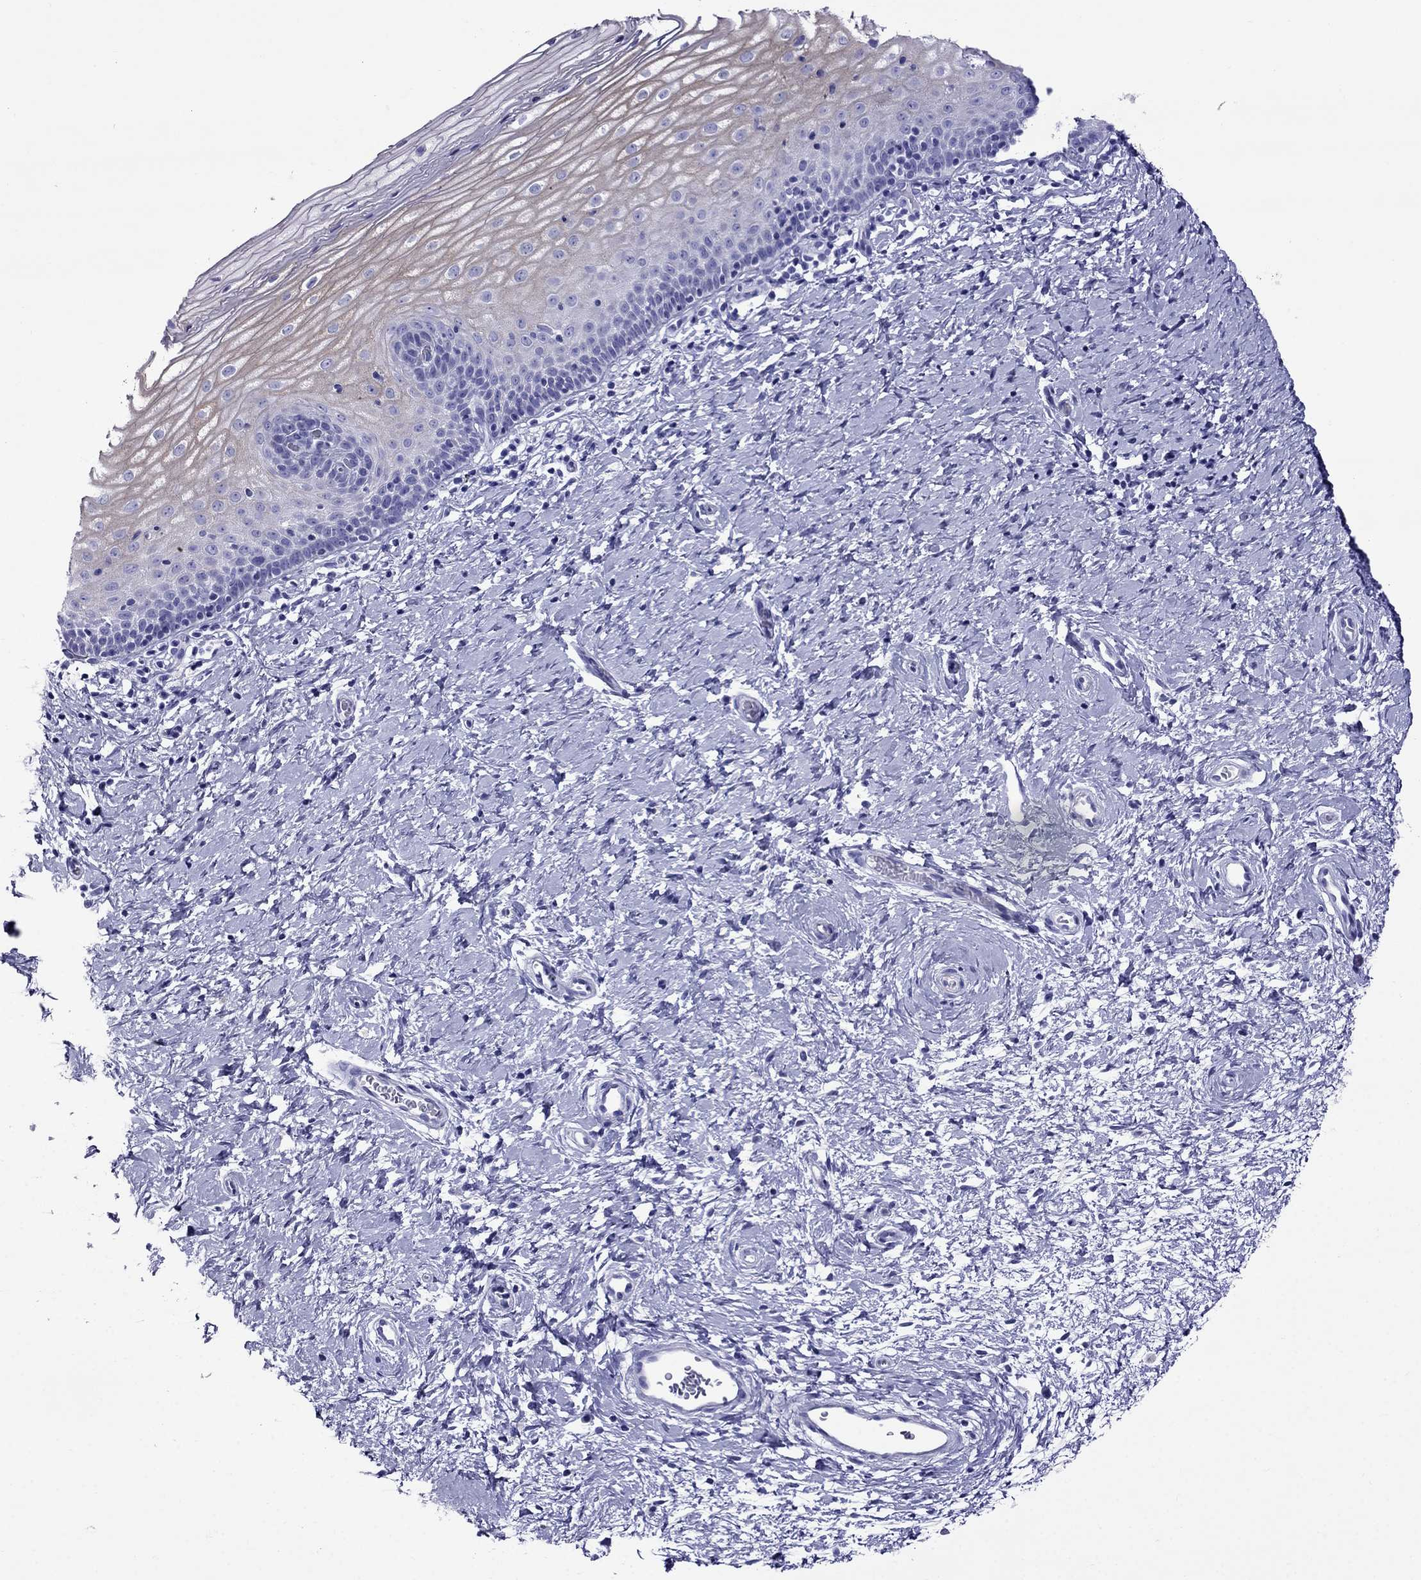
{"staining": {"intensity": "negative", "quantity": "none", "location": "none"}, "tissue": "cervix", "cell_type": "Glandular cells", "image_type": "normal", "snomed": [{"axis": "morphology", "description": "Normal tissue, NOS"}, {"axis": "topography", "description": "Cervix"}], "caption": "Immunohistochemistry of normal human cervix shows no expression in glandular cells. The staining is performed using DAB brown chromogen with nuclei counter-stained in using hematoxylin.", "gene": "CRYBA1", "patient": {"sex": "female", "age": 37}}